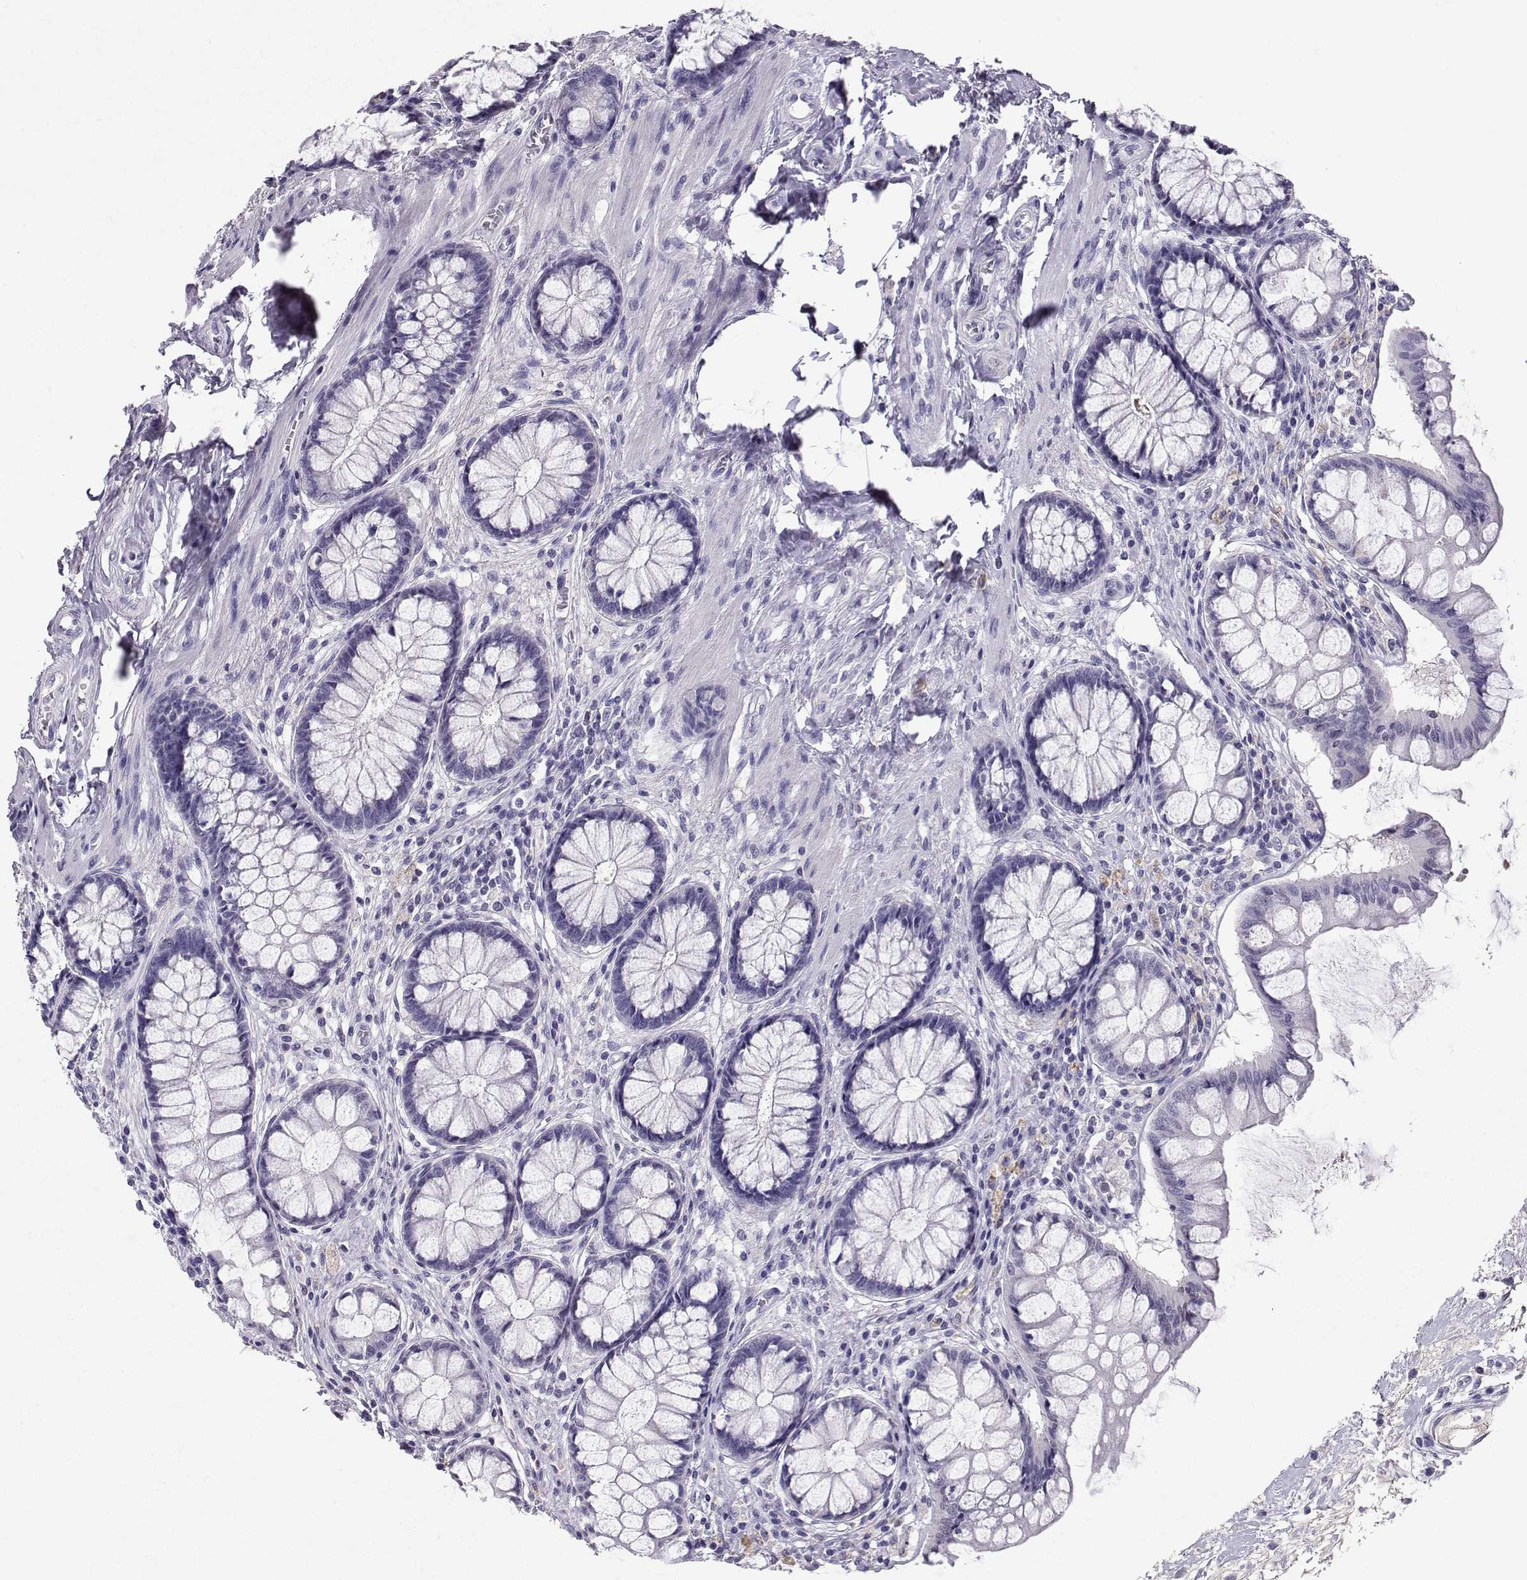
{"staining": {"intensity": "negative", "quantity": "none", "location": "none"}, "tissue": "colon", "cell_type": "Endothelial cells", "image_type": "normal", "snomed": [{"axis": "morphology", "description": "Normal tissue, NOS"}, {"axis": "topography", "description": "Colon"}], "caption": "This is a histopathology image of IHC staining of normal colon, which shows no expression in endothelial cells.", "gene": "GRIK4", "patient": {"sex": "female", "age": 65}}